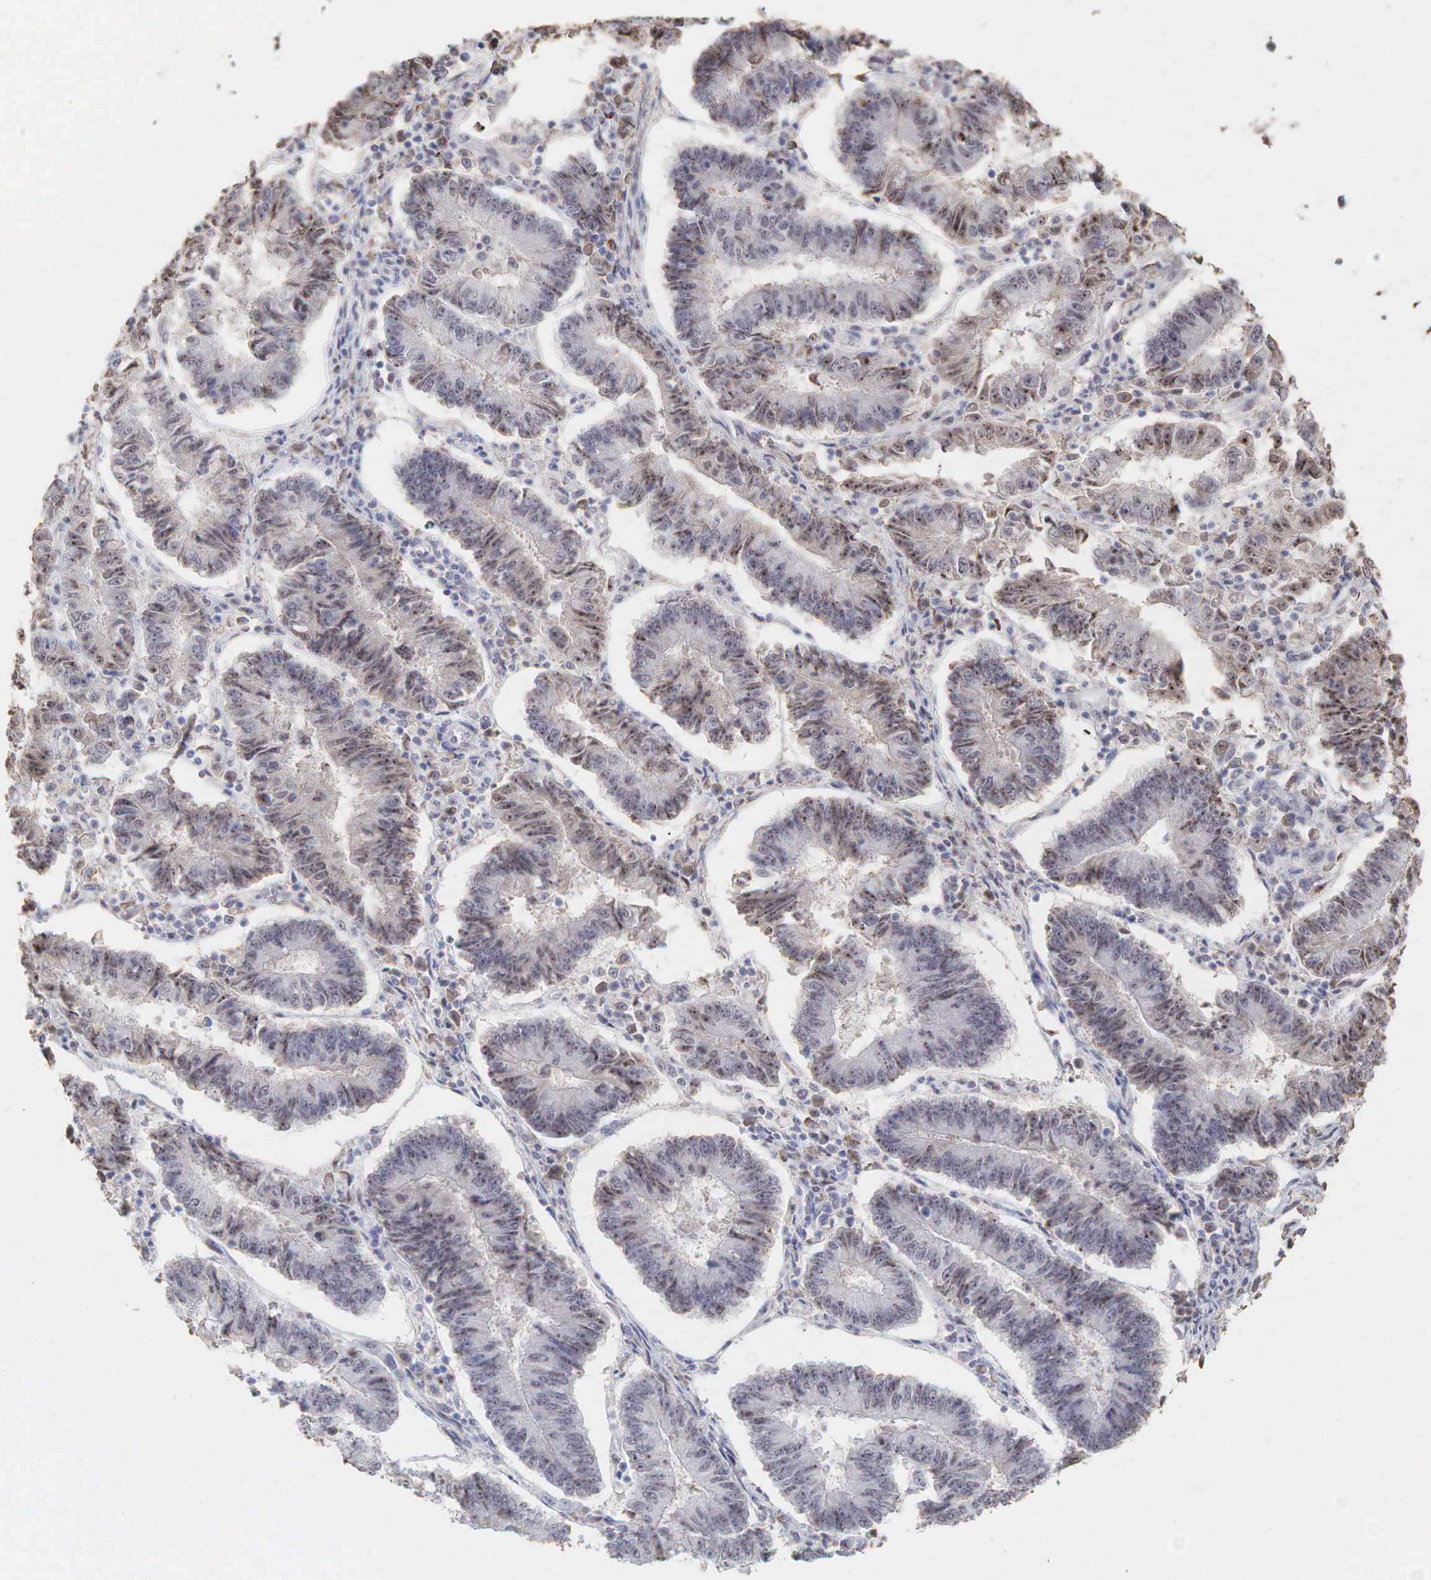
{"staining": {"intensity": "moderate", "quantity": ">75%", "location": "cytoplasmic/membranous,nuclear"}, "tissue": "endometrial cancer", "cell_type": "Tumor cells", "image_type": "cancer", "snomed": [{"axis": "morphology", "description": "Adenocarcinoma, NOS"}, {"axis": "topography", "description": "Endometrium"}], "caption": "The micrograph displays a brown stain indicating the presence of a protein in the cytoplasmic/membranous and nuclear of tumor cells in adenocarcinoma (endometrial). The staining is performed using DAB brown chromogen to label protein expression. The nuclei are counter-stained blue using hematoxylin.", "gene": "DKC1", "patient": {"sex": "female", "age": 75}}